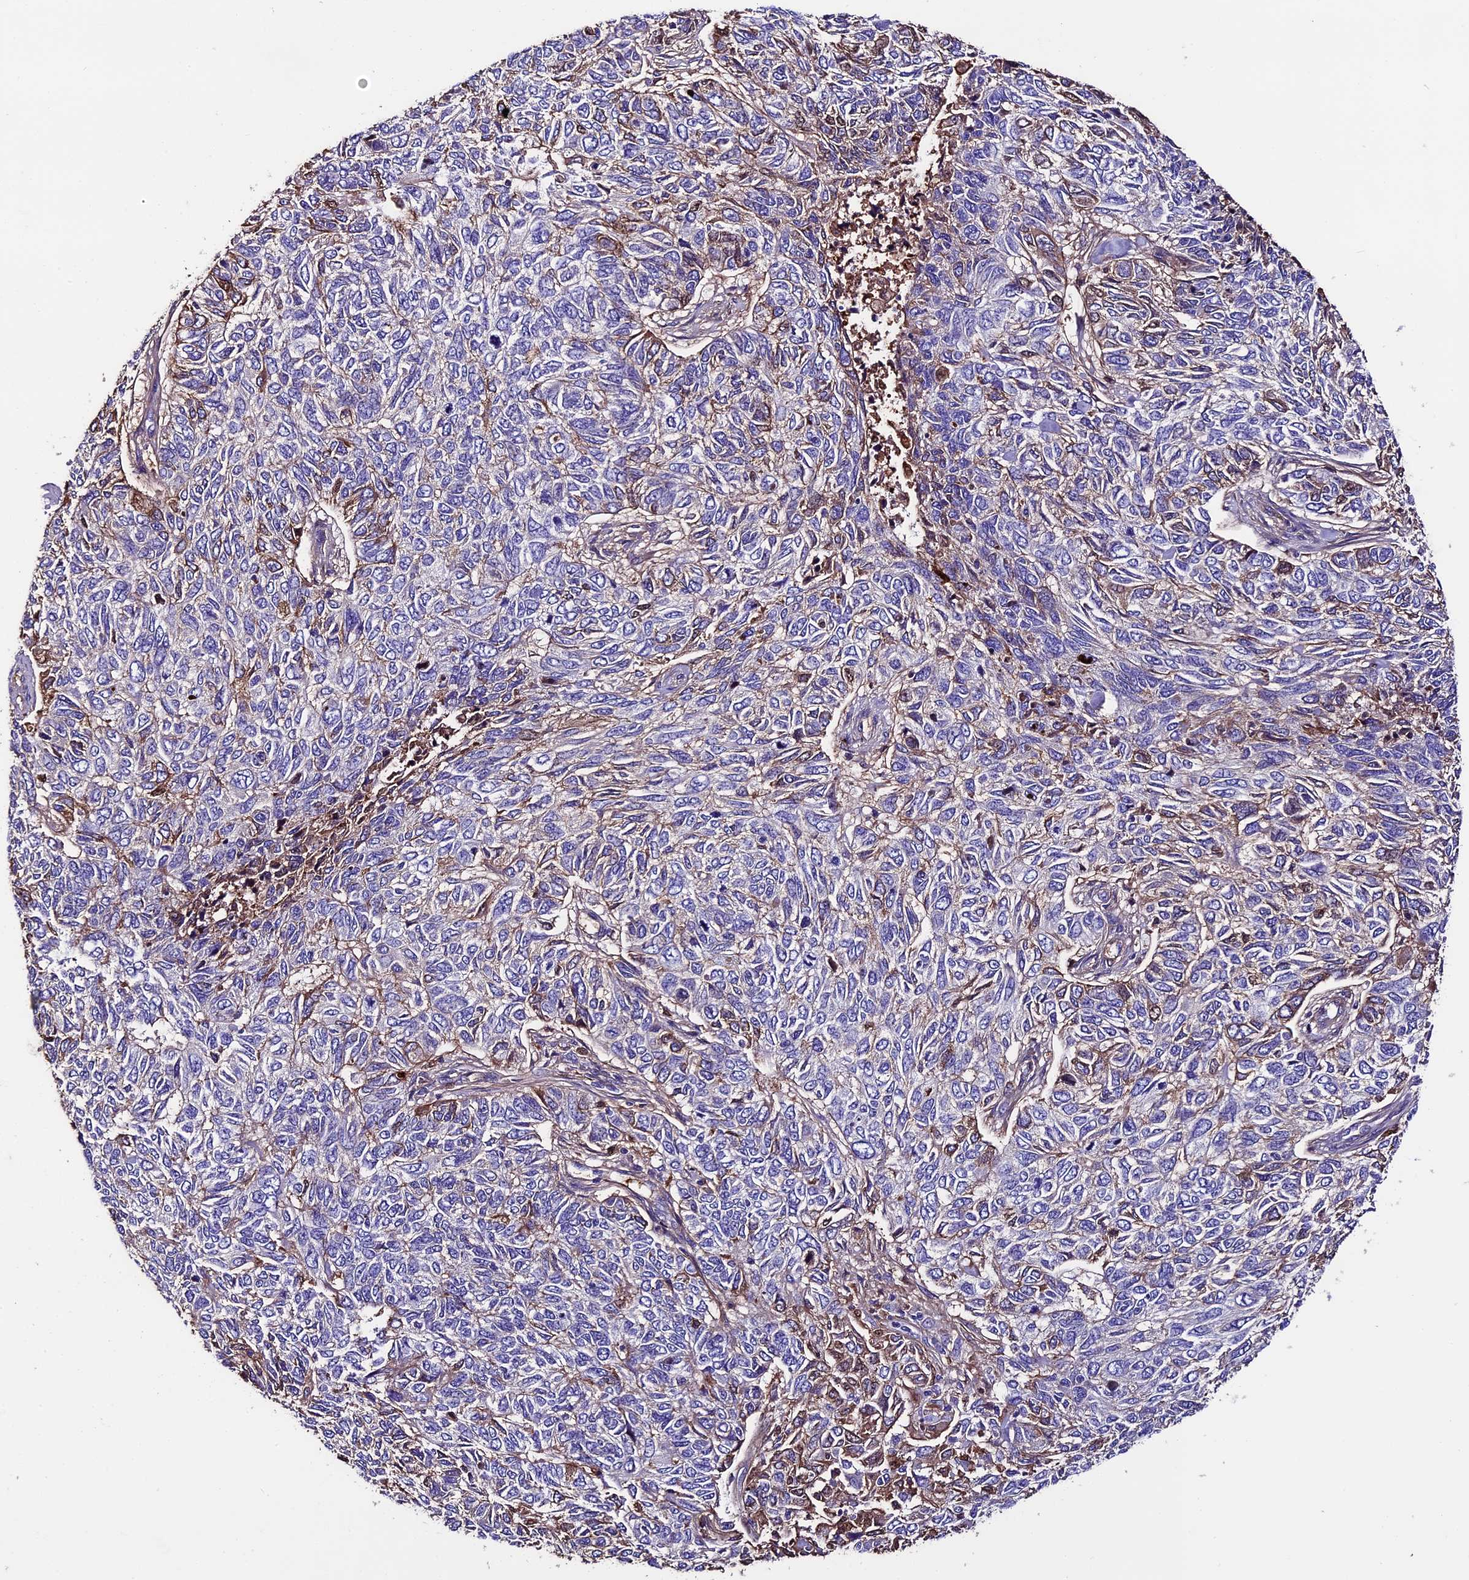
{"staining": {"intensity": "moderate", "quantity": "<25%", "location": "cytoplasmic/membranous"}, "tissue": "skin cancer", "cell_type": "Tumor cells", "image_type": "cancer", "snomed": [{"axis": "morphology", "description": "Basal cell carcinoma"}, {"axis": "topography", "description": "Skin"}], "caption": "Protein positivity by IHC displays moderate cytoplasmic/membranous expression in approximately <25% of tumor cells in skin cancer. (DAB = brown stain, brightfield microscopy at high magnification).", "gene": "TCP11L2", "patient": {"sex": "female", "age": 65}}